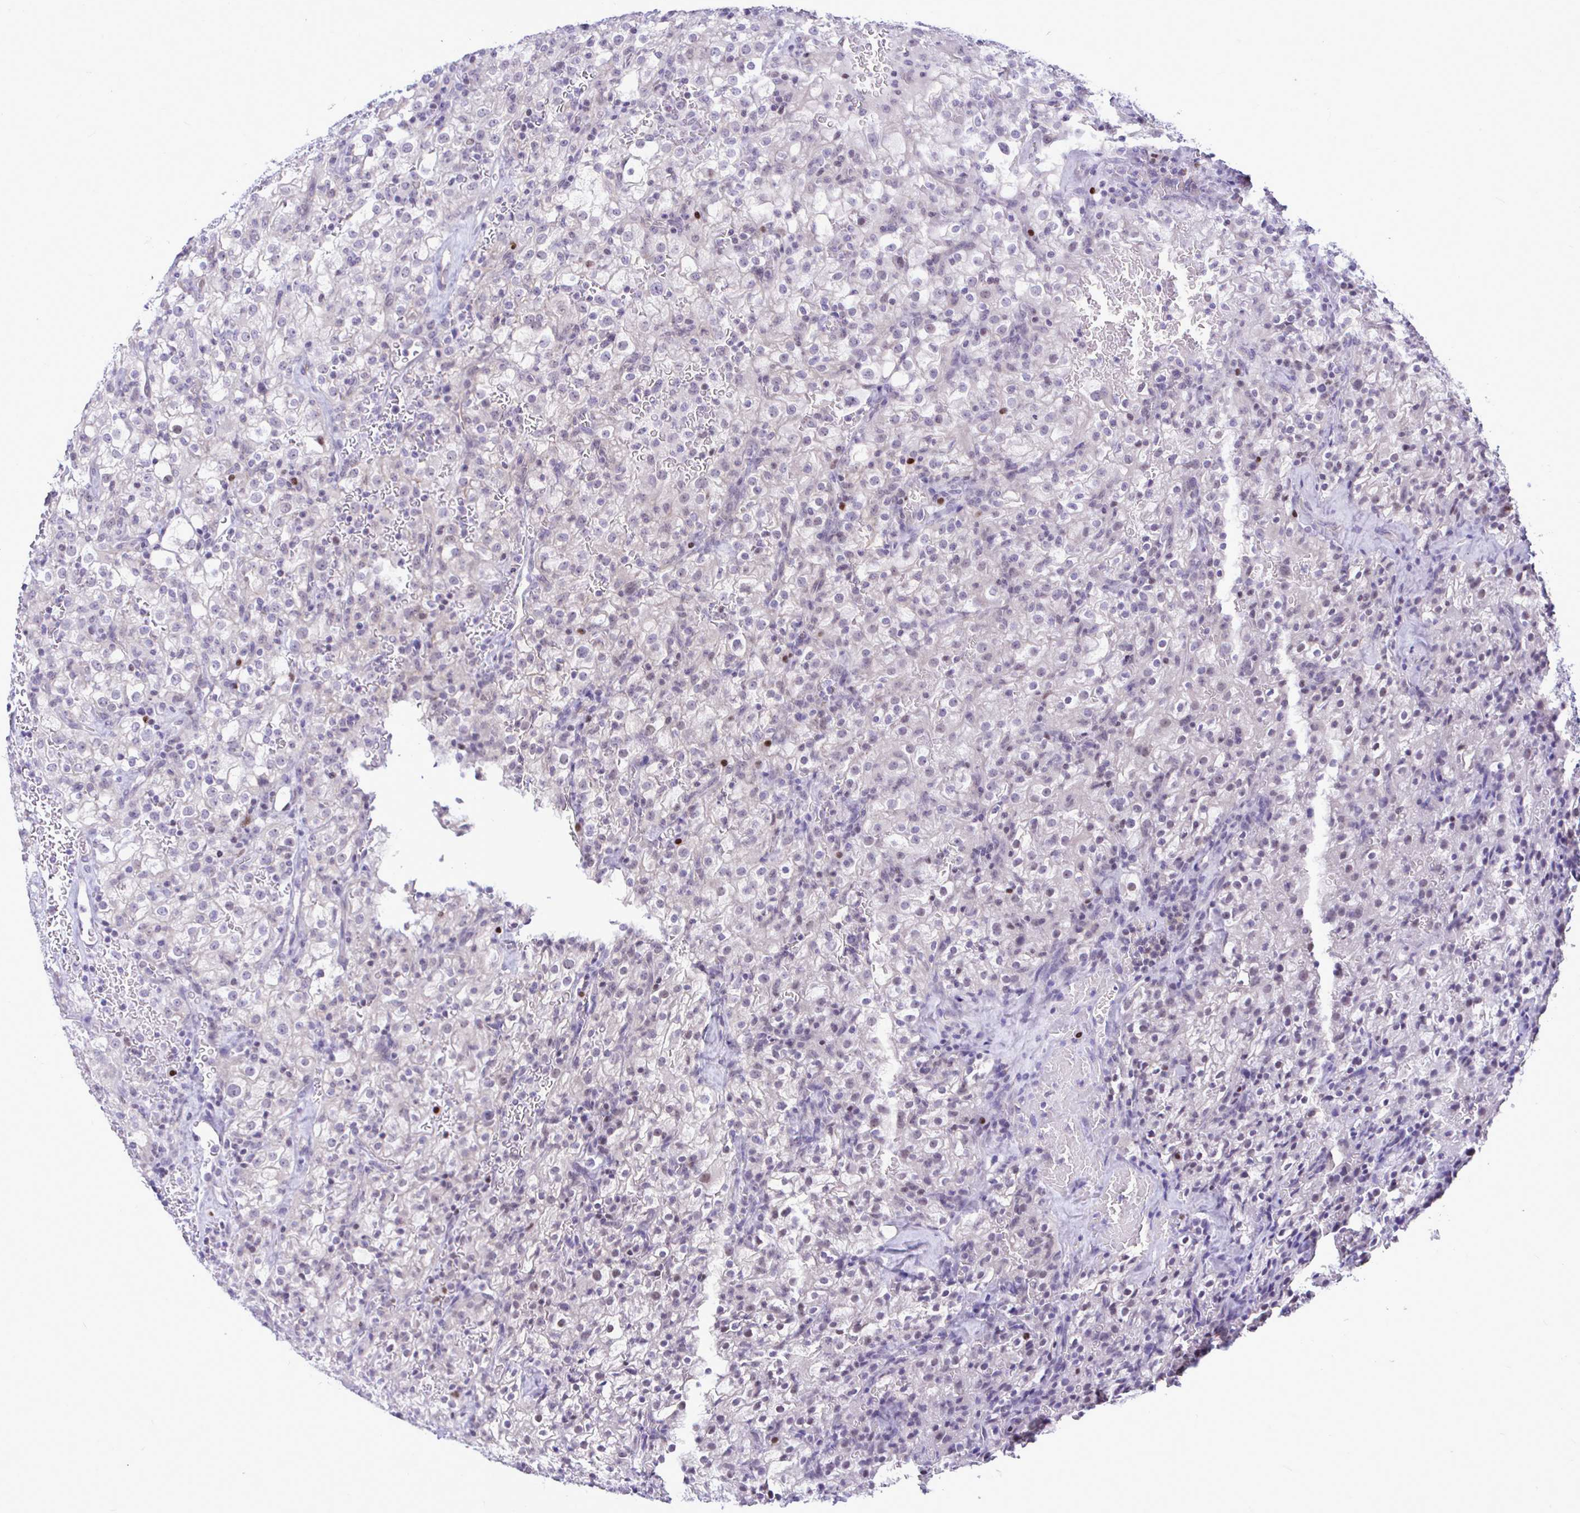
{"staining": {"intensity": "negative", "quantity": "none", "location": "none"}, "tissue": "renal cancer", "cell_type": "Tumor cells", "image_type": "cancer", "snomed": [{"axis": "morphology", "description": "Adenocarcinoma, NOS"}, {"axis": "topography", "description": "Kidney"}], "caption": "Tumor cells show no significant protein positivity in adenocarcinoma (renal).", "gene": "SLC25A51", "patient": {"sex": "female", "age": 74}}